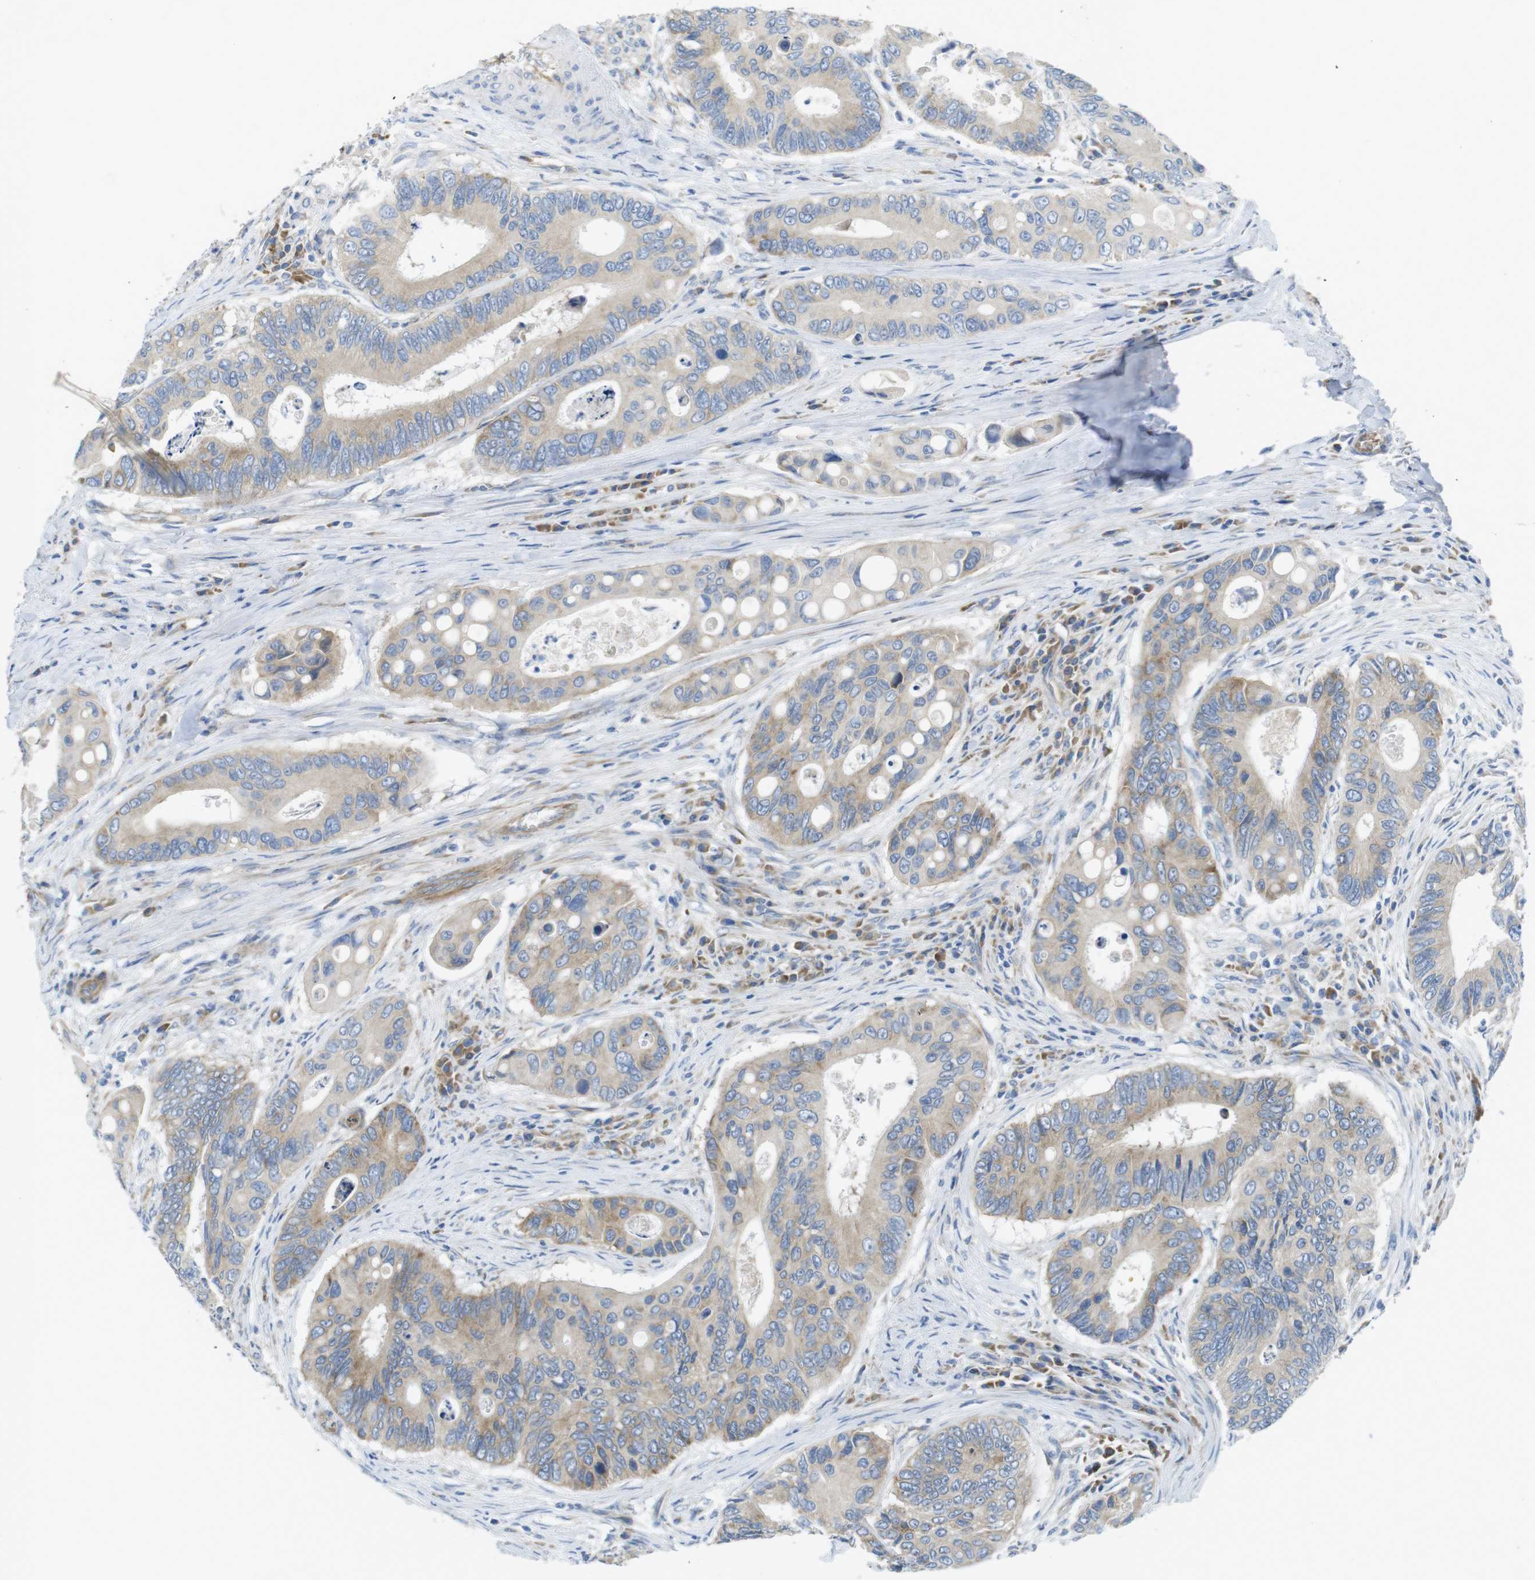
{"staining": {"intensity": "weak", "quantity": ">75%", "location": "cytoplasmic/membranous"}, "tissue": "colorectal cancer", "cell_type": "Tumor cells", "image_type": "cancer", "snomed": [{"axis": "morphology", "description": "Inflammation, NOS"}, {"axis": "morphology", "description": "Adenocarcinoma, NOS"}, {"axis": "topography", "description": "Colon"}], "caption": "Tumor cells show low levels of weak cytoplasmic/membranous staining in approximately >75% of cells in human colorectal cancer (adenocarcinoma).", "gene": "TMEM234", "patient": {"sex": "male", "age": 72}}